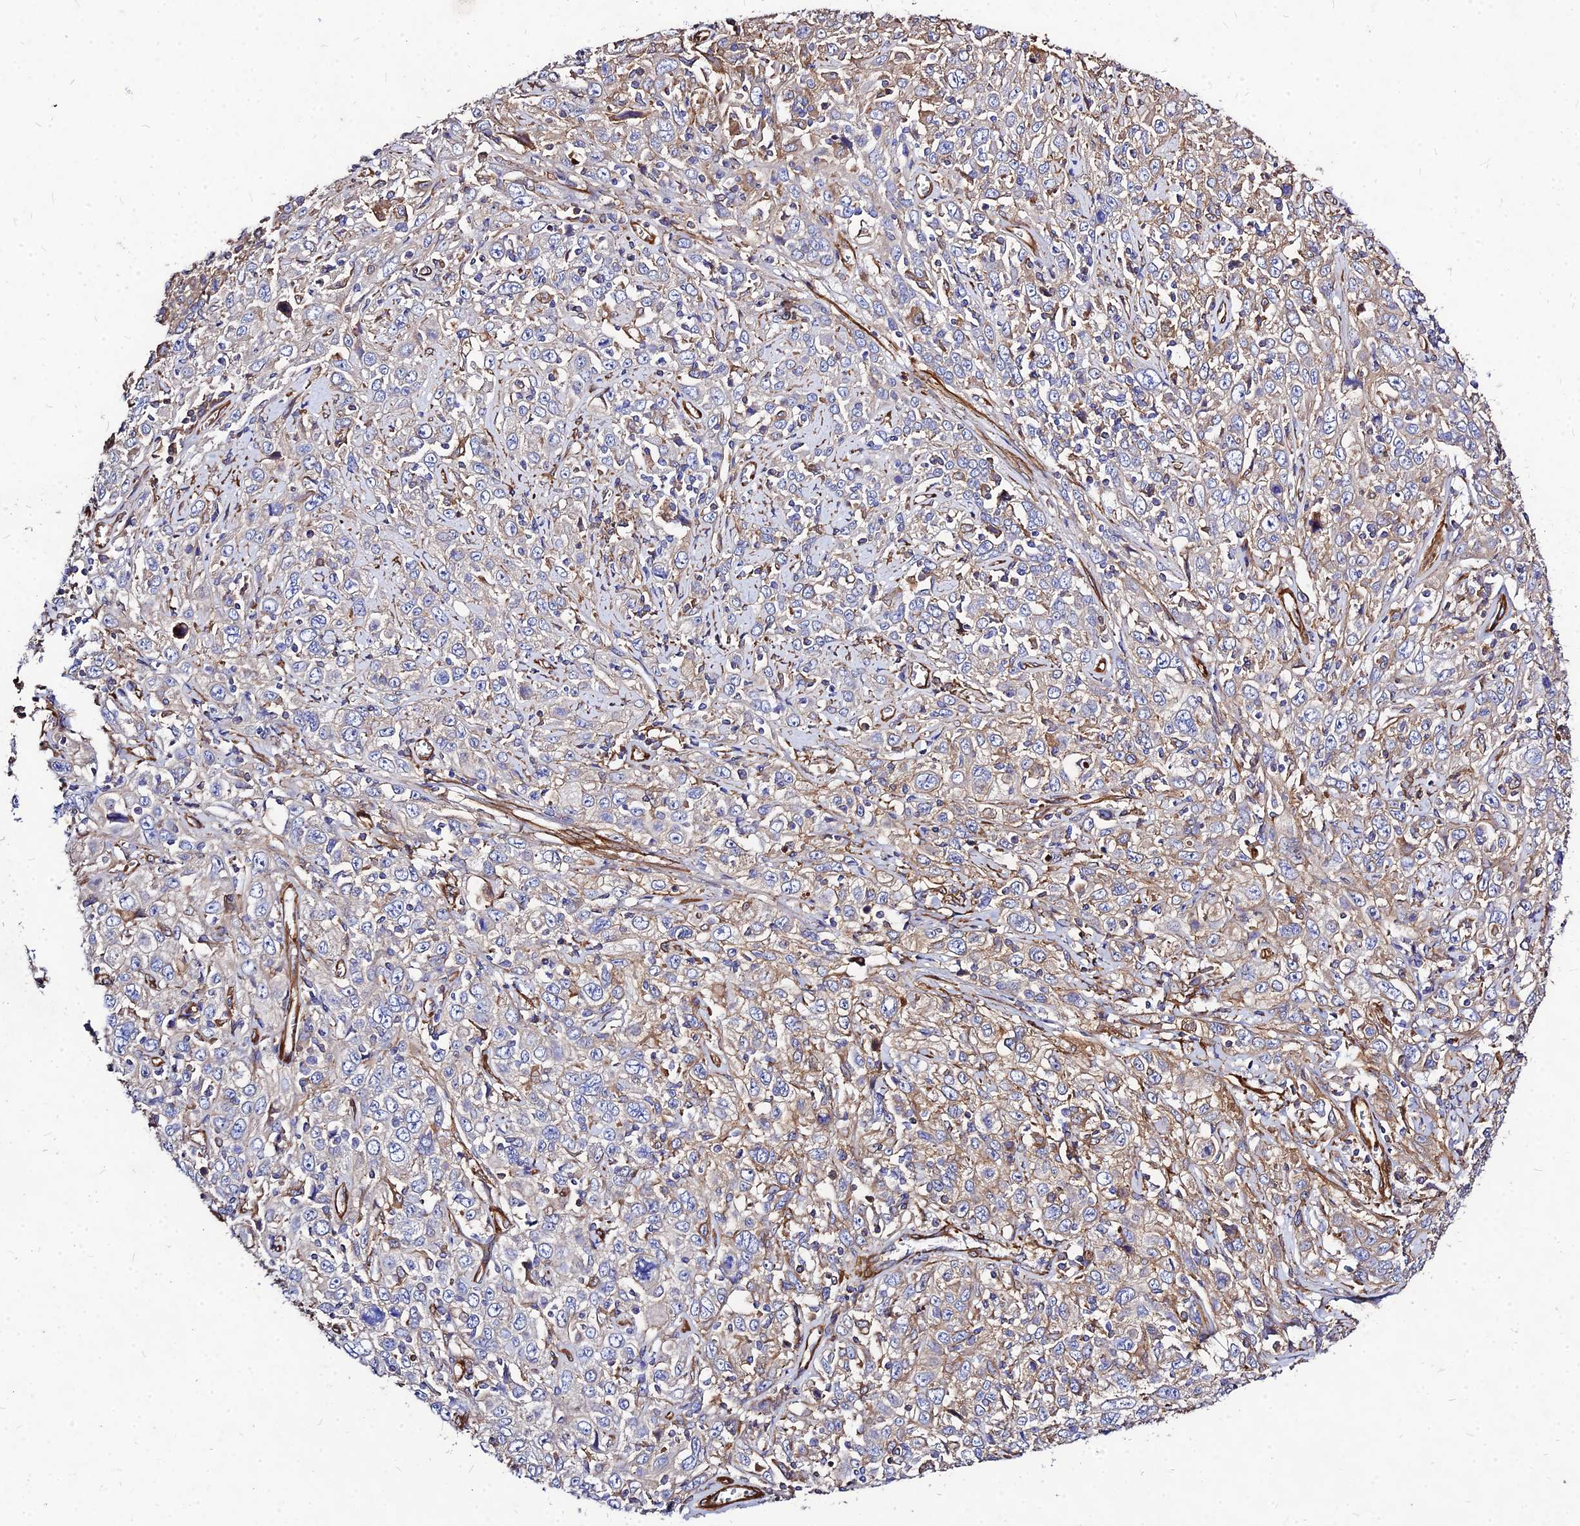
{"staining": {"intensity": "weak", "quantity": "25%-75%", "location": "cytoplasmic/membranous"}, "tissue": "cervical cancer", "cell_type": "Tumor cells", "image_type": "cancer", "snomed": [{"axis": "morphology", "description": "Squamous cell carcinoma, NOS"}, {"axis": "topography", "description": "Cervix"}], "caption": "Immunohistochemical staining of cervical cancer (squamous cell carcinoma) demonstrates low levels of weak cytoplasmic/membranous protein expression in approximately 25%-75% of tumor cells.", "gene": "EFCC1", "patient": {"sex": "female", "age": 46}}